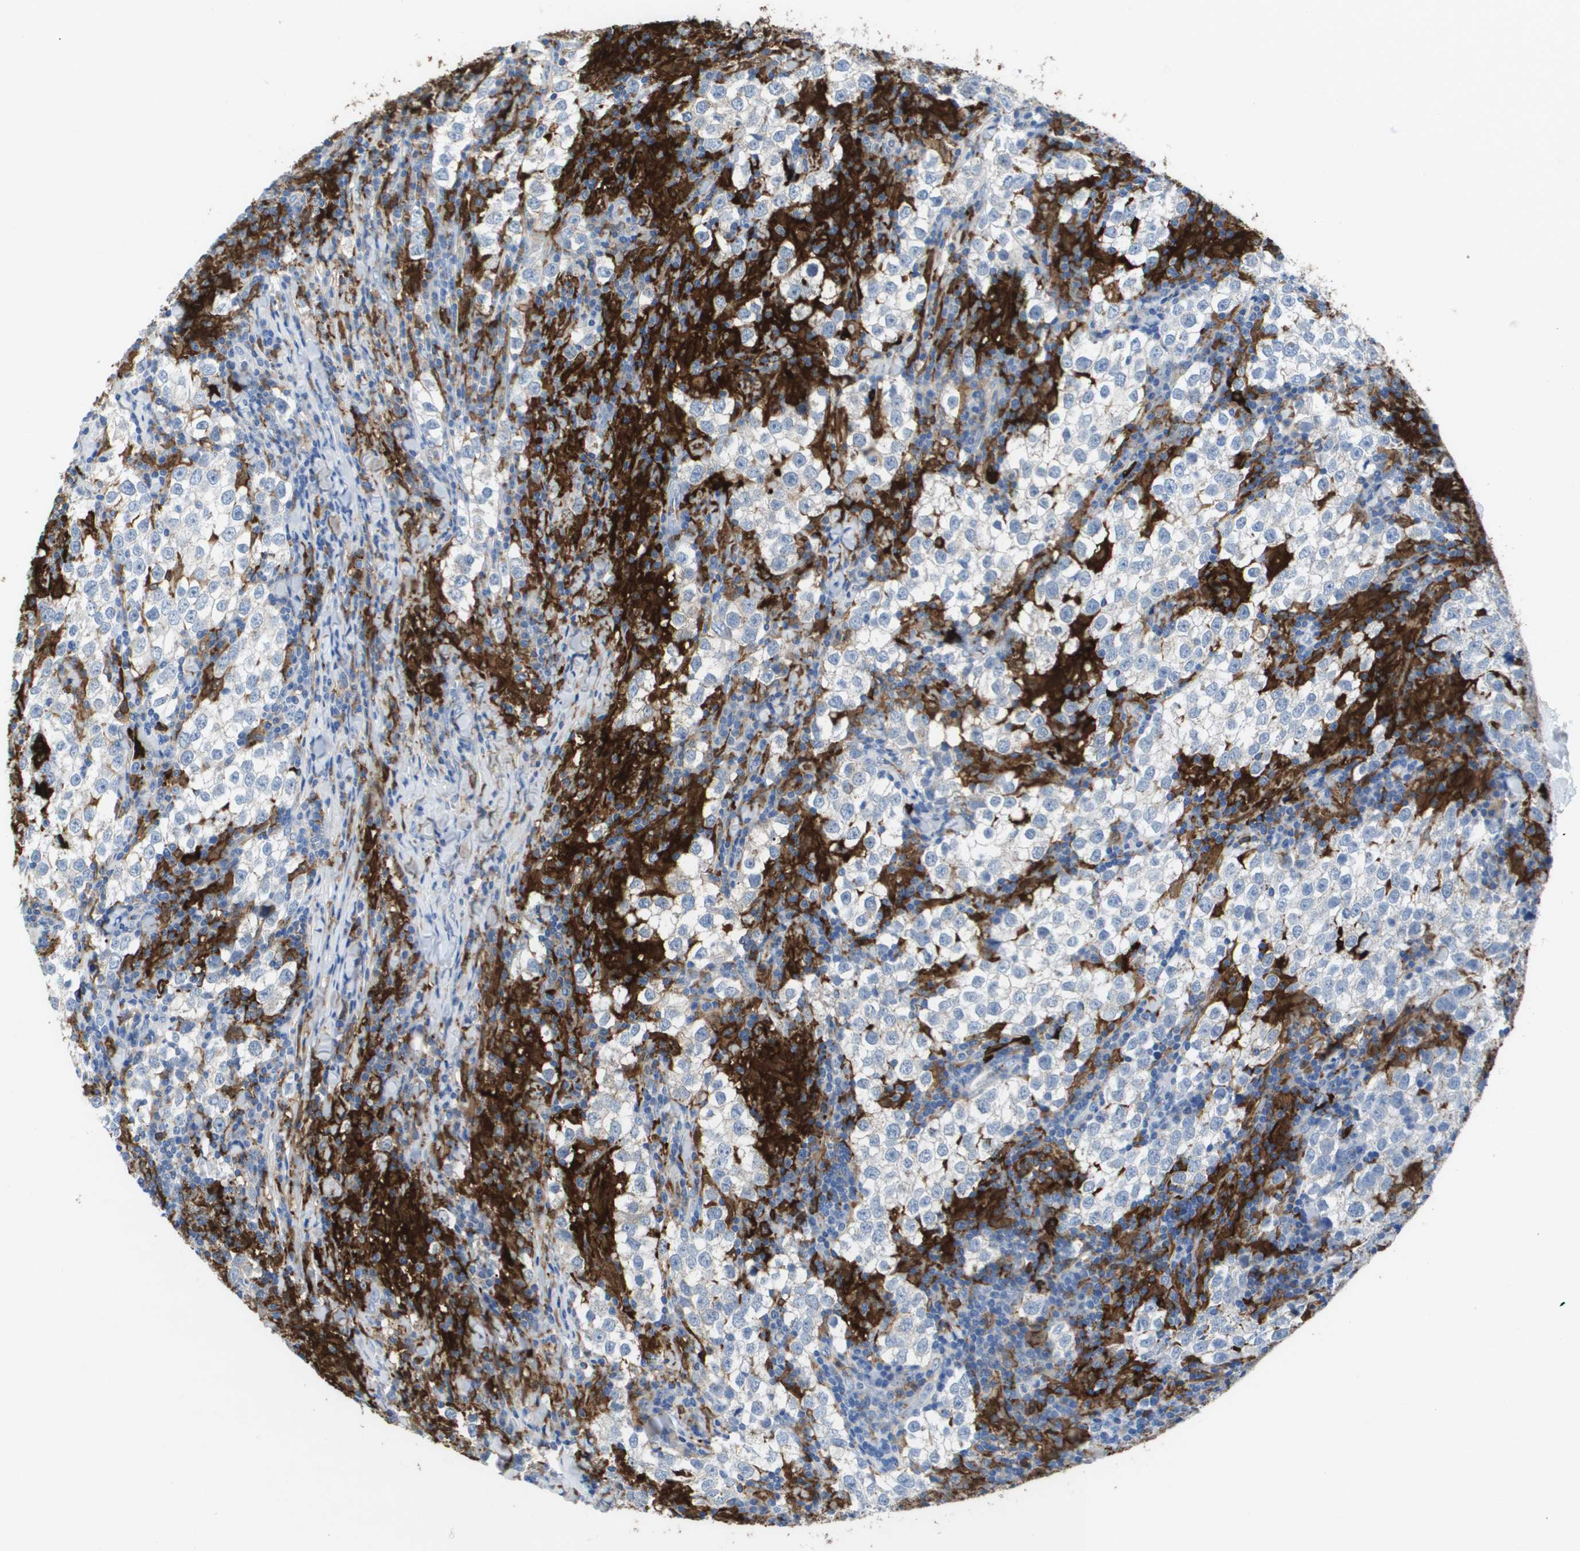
{"staining": {"intensity": "negative", "quantity": "none", "location": "none"}, "tissue": "testis cancer", "cell_type": "Tumor cells", "image_type": "cancer", "snomed": [{"axis": "morphology", "description": "Seminoma, NOS"}, {"axis": "morphology", "description": "Carcinoma, Embryonal, NOS"}, {"axis": "topography", "description": "Testis"}], "caption": "A high-resolution histopathology image shows IHC staining of testis cancer, which displays no significant positivity in tumor cells. (Stains: DAB (3,3'-diaminobenzidine) IHC with hematoxylin counter stain, Microscopy: brightfield microscopy at high magnification).", "gene": "SLC37A2", "patient": {"sex": "male", "age": 36}}